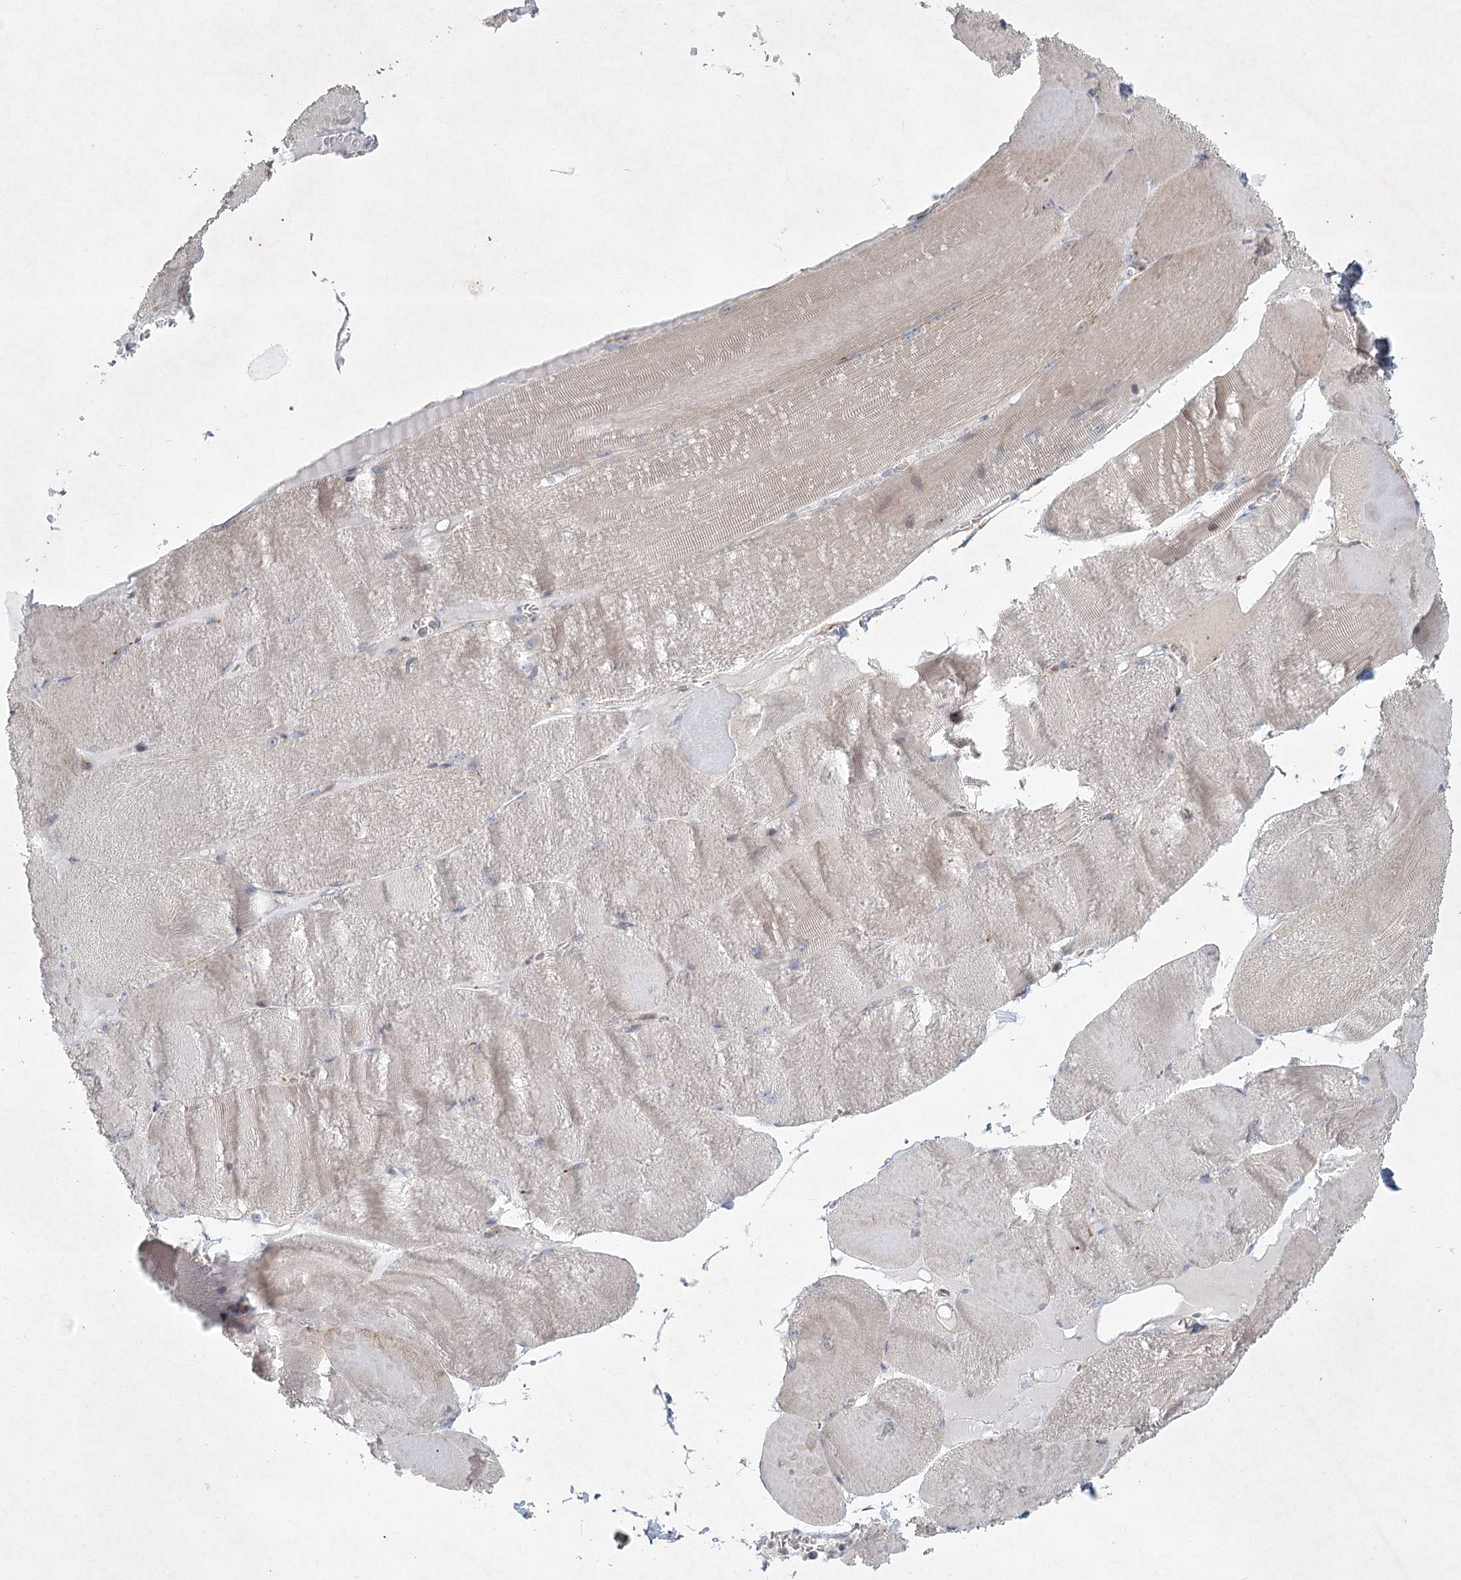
{"staining": {"intensity": "weak", "quantity": "<25%", "location": "cytoplasmic/membranous"}, "tissue": "skeletal muscle", "cell_type": "Myocytes", "image_type": "normal", "snomed": [{"axis": "morphology", "description": "Normal tissue, NOS"}, {"axis": "morphology", "description": "Basal cell carcinoma"}, {"axis": "topography", "description": "Skeletal muscle"}], "caption": "High magnification brightfield microscopy of unremarkable skeletal muscle stained with DAB (brown) and counterstained with hematoxylin (blue): myocytes show no significant positivity.", "gene": "FAM110C", "patient": {"sex": "female", "age": 64}}